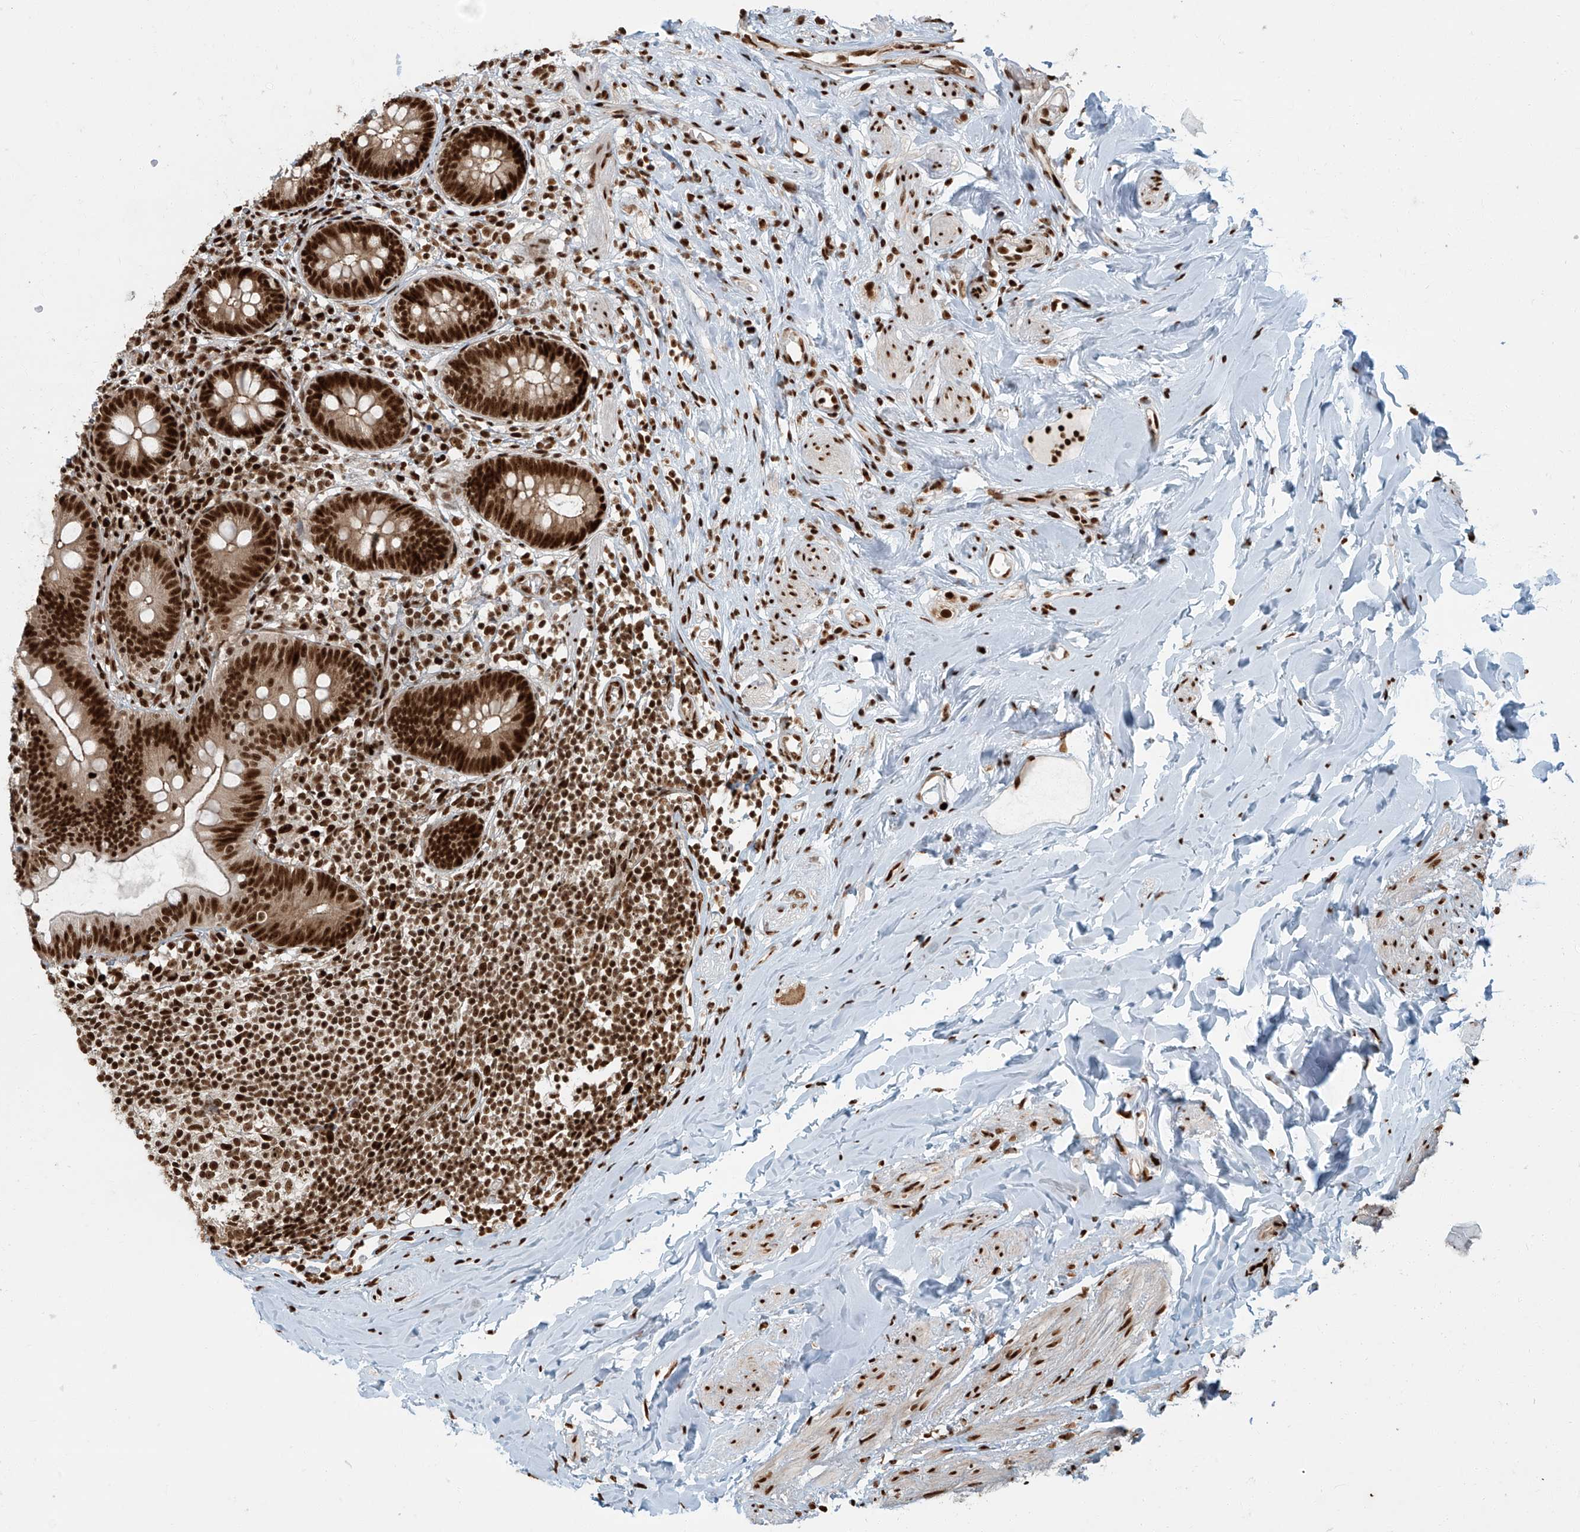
{"staining": {"intensity": "strong", "quantity": ">75%", "location": "nuclear"}, "tissue": "appendix", "cell_type": "Glandular cells", "image_type": "normal", "snomed": [{"axis": "morphology", "description": "Normal tissue, NOS"}, {"axis": "topography", "description": "Appendix"}], "caption": "A photomicrograph of appendix stained for a protein shows strong nuclear brown staining in glandular cells. The staining was performed using DAB, with brown indicating positive protein expression. Nuclei are stained blue with hematoxylin.", "gene": "FAM193B", "patient": {"sex": "female", "age": 62}}